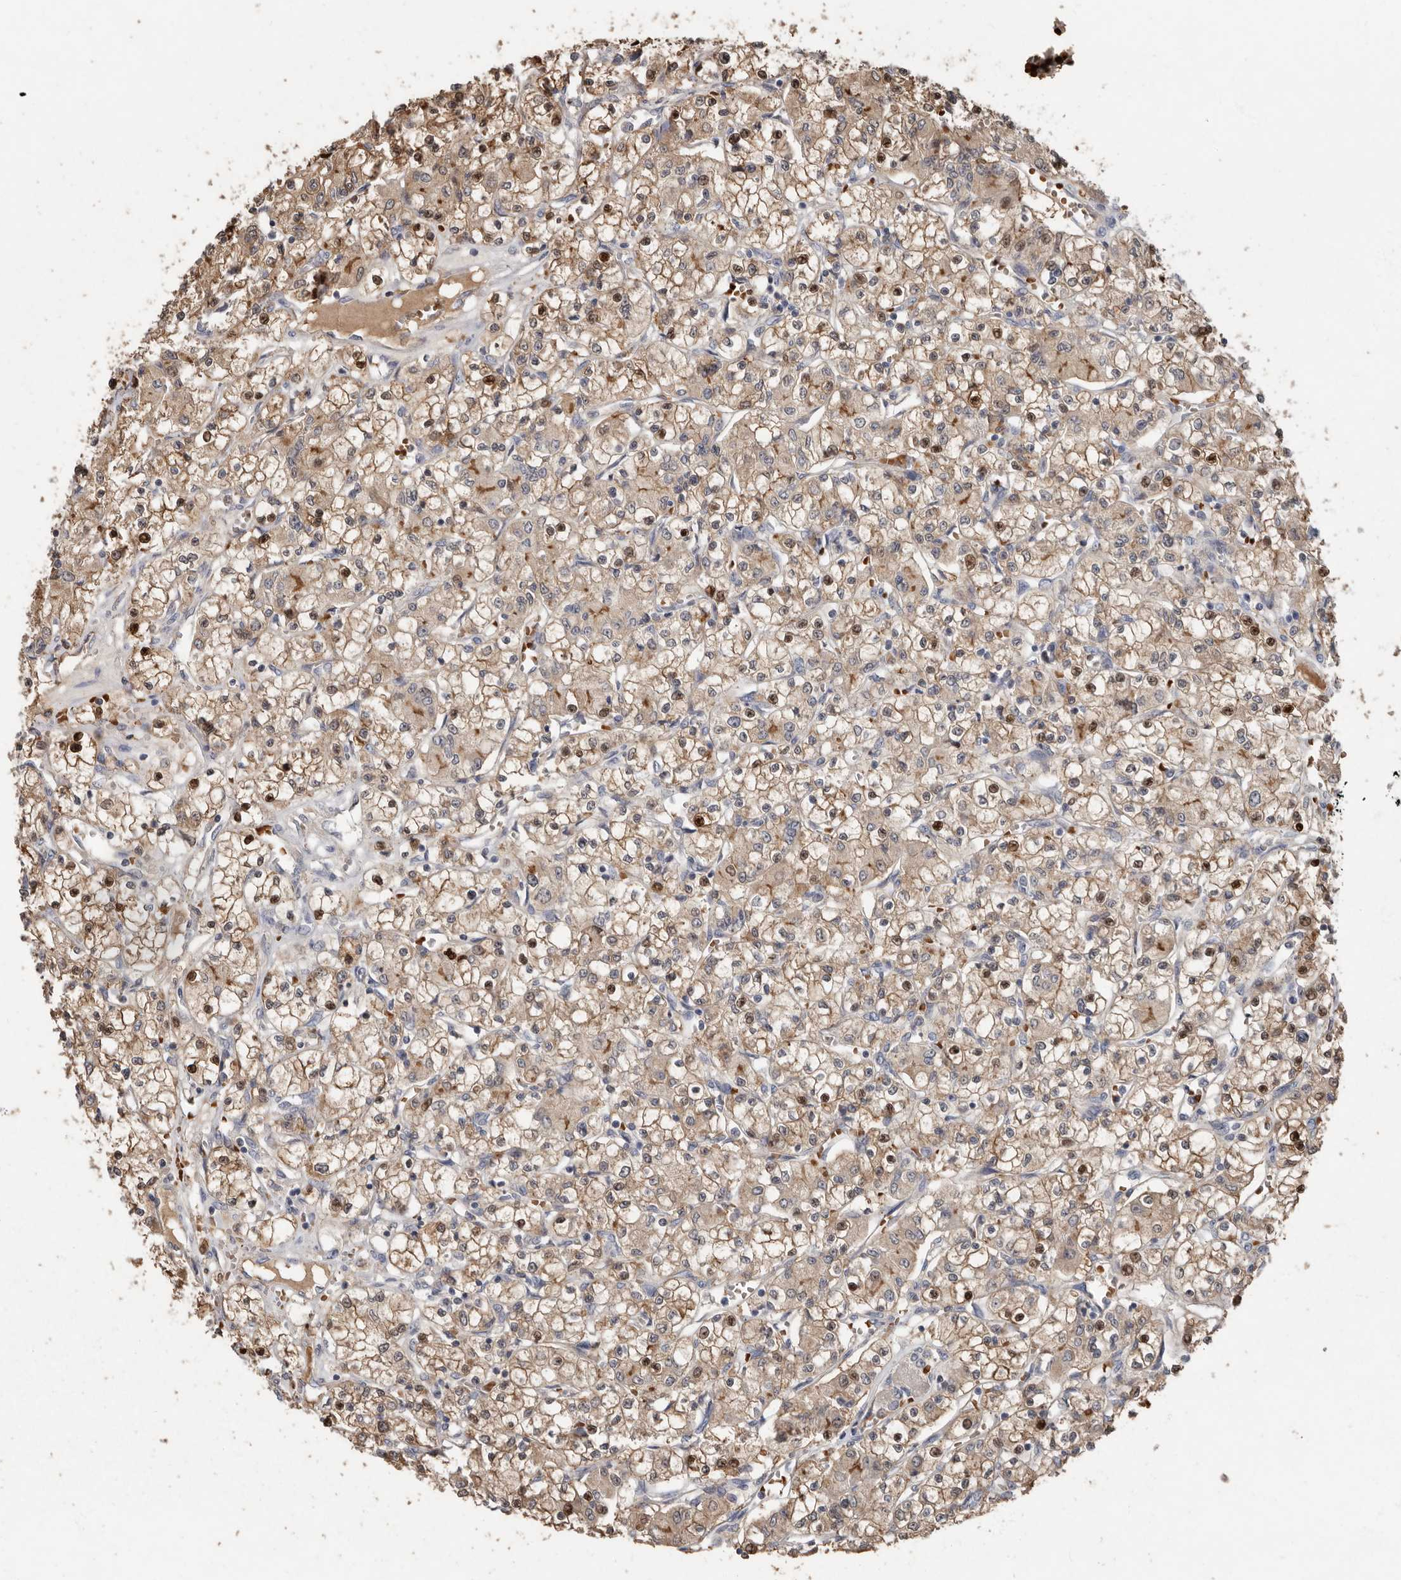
{"staining": {"intensity": "moderate", "quantity": "25%-75%", "location": "cytoplasmic/membranous,nuclear"}, "tissue": "renal cancer", "cell_type": "Tumor cells", "image_type": "cancer", "snomed": [{"axis": "morphology", "description": "Adenocarcinoma, NOS"}, {"axis": "topography", "description": "Kidney"}], "caption": "This photomicrograph shows IHC staining of human renal cancer, with medium moderate cytoplasmic/membranous and nuclear staining in about 25%-75% of tumor cells.", "gene": "KIF26B", "patient": {"sex": "female", "age": 59}}